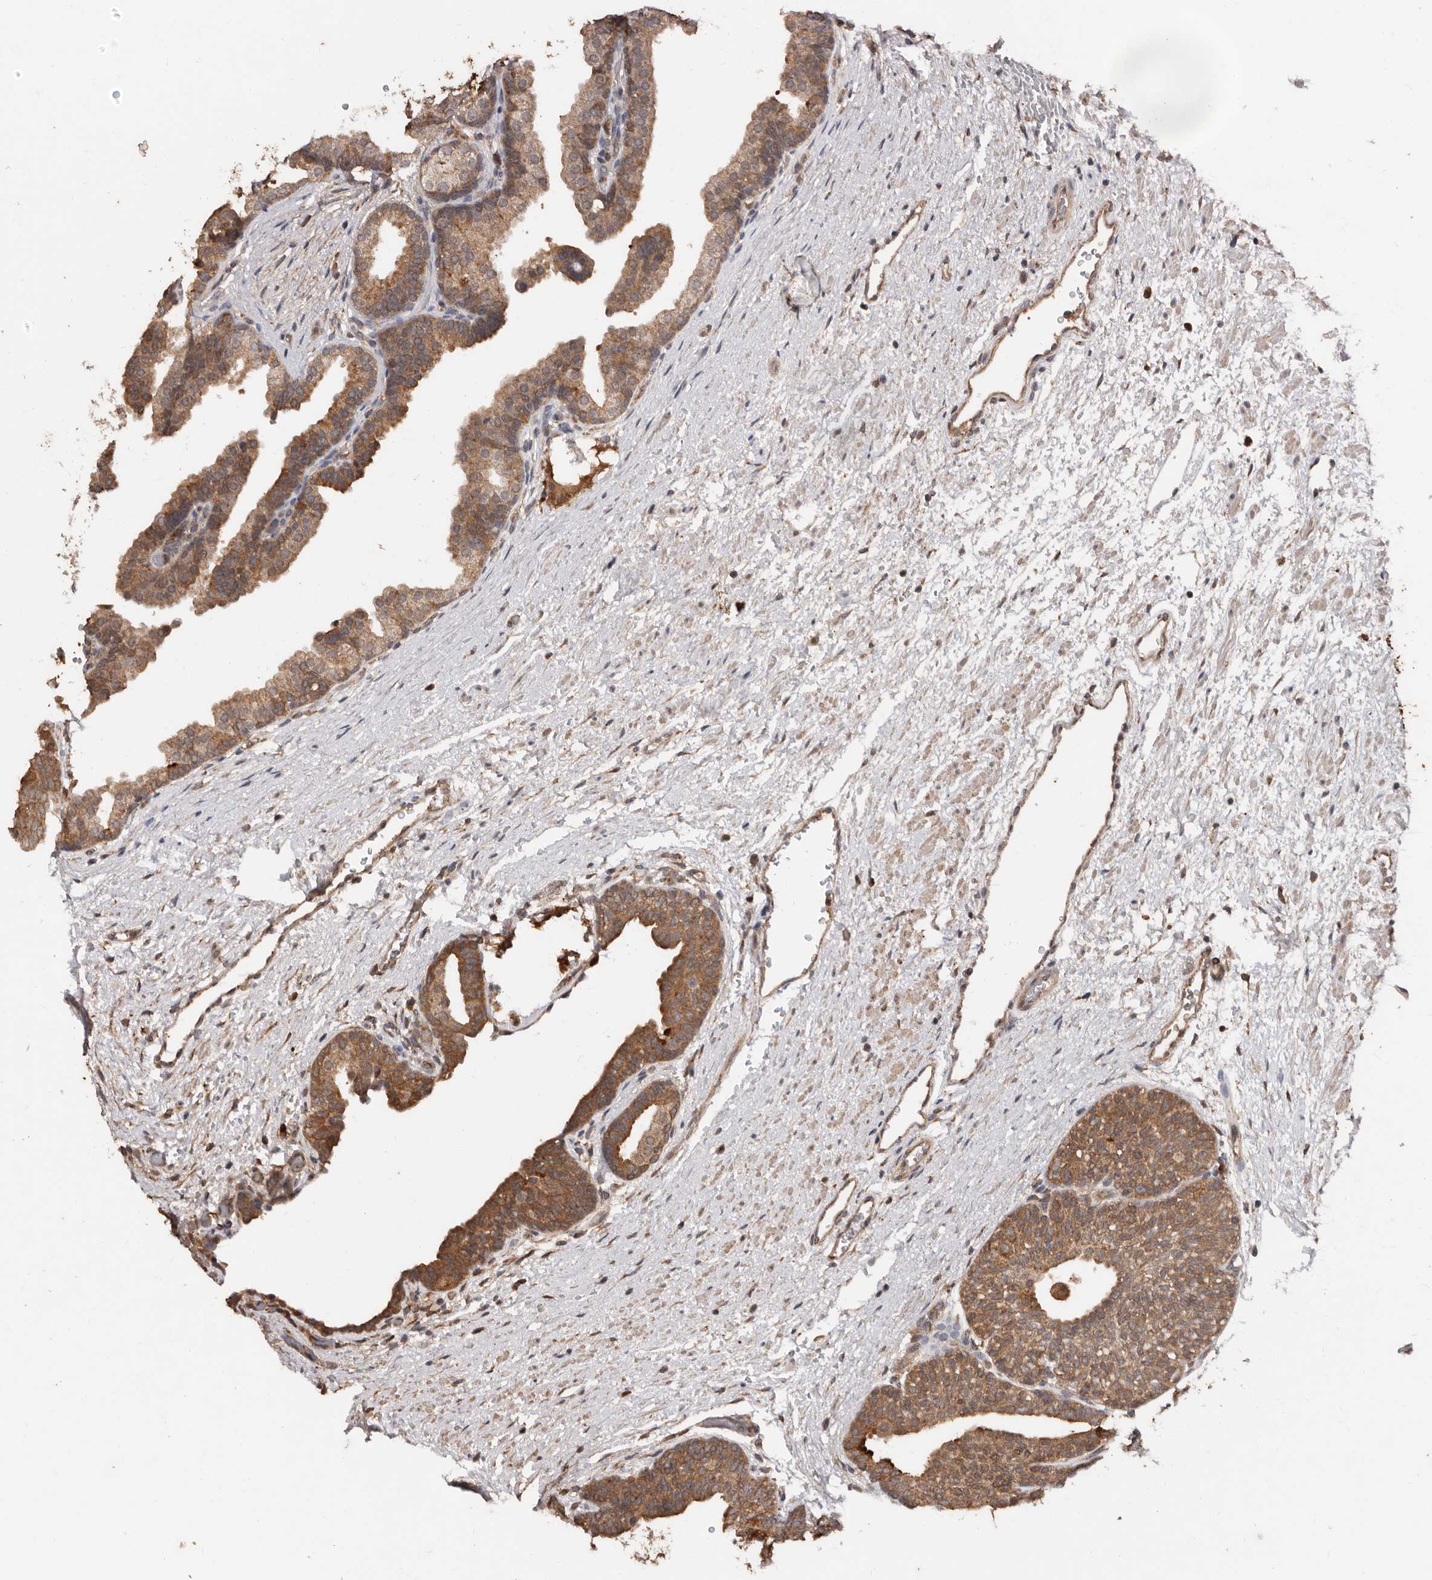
{"staining": {"intensity": "moderate", "quantity": ">75%", "location": "cytoplasmic/membranous"}, "tissue": "prostate", "cell_type": "Glandular cells", "image_type": "normal", "snomed": [{"axis": "morphology", "description": "Normal tissue, NOS"}, {"axis": "topography", "description": "Prostate"}], "caption": "Prostate stained with a brown dye demonstrates moderate cytoplasmic/membranous positive positivity in about >75% of glandular cells.", "gene": "RSPO2", "patient": {"sex": "male", "age": 48}}